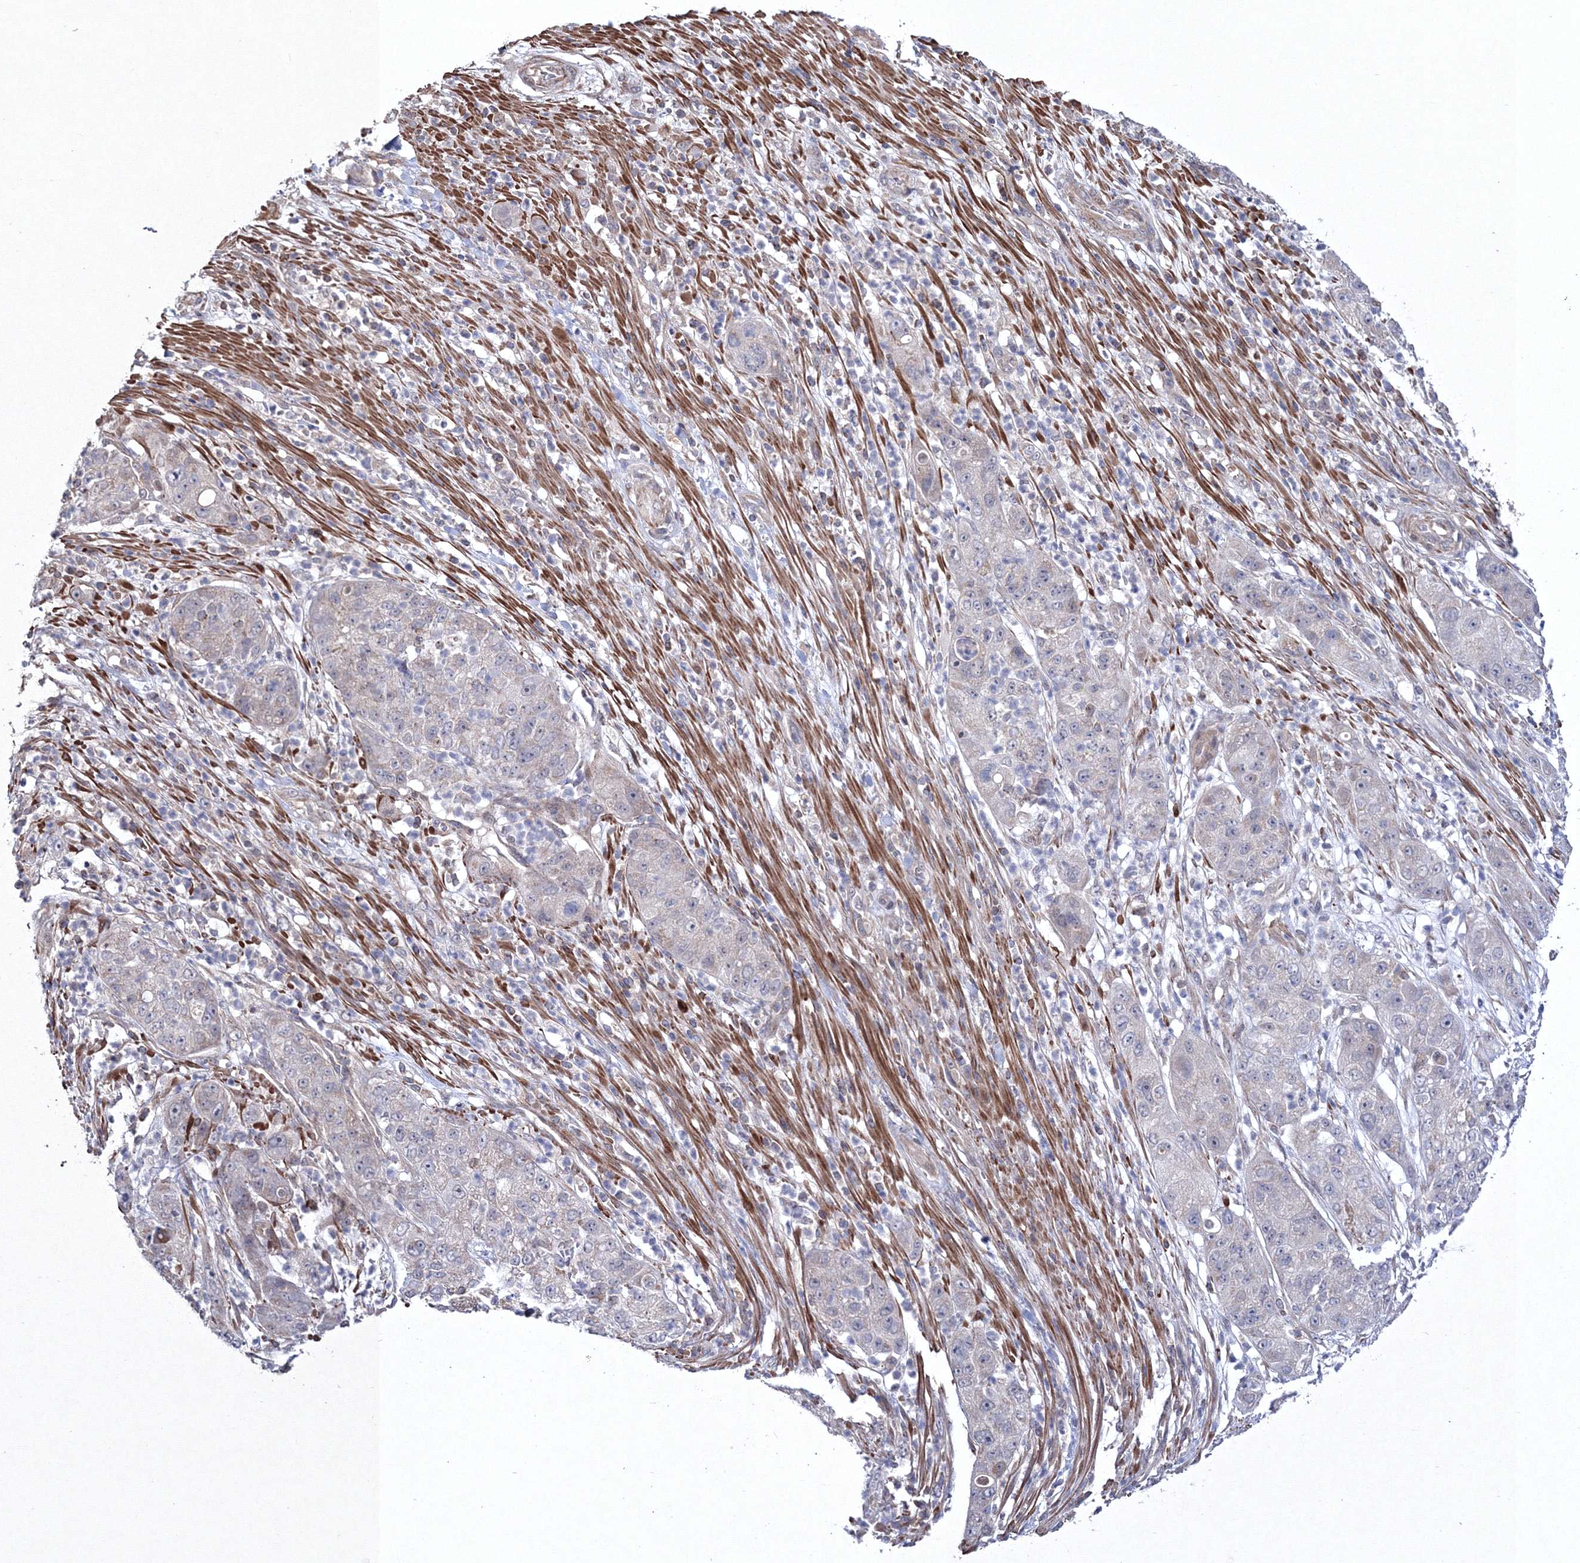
{"staining": {"intensity": "negative", "quantity": "none", "location": "none"}, "tissue": "pancreatic cancer", "cell_type": "Tumor cells", "image_type": "cancer", "snomed": [{"axis": "morphology", "description": "Adenocarcinoma, NOS"}, {"axis": "topography", "description": "Pancreas"}], "caption": "High power microscopy micrograph of an immunohistochemistry micrograph of pancreatic cancer (adenocarcinoma), revealing no significant staining in tumor cells.", "gene": "PPP2R2B", "patient": {"sex": "female", "age": 78}}